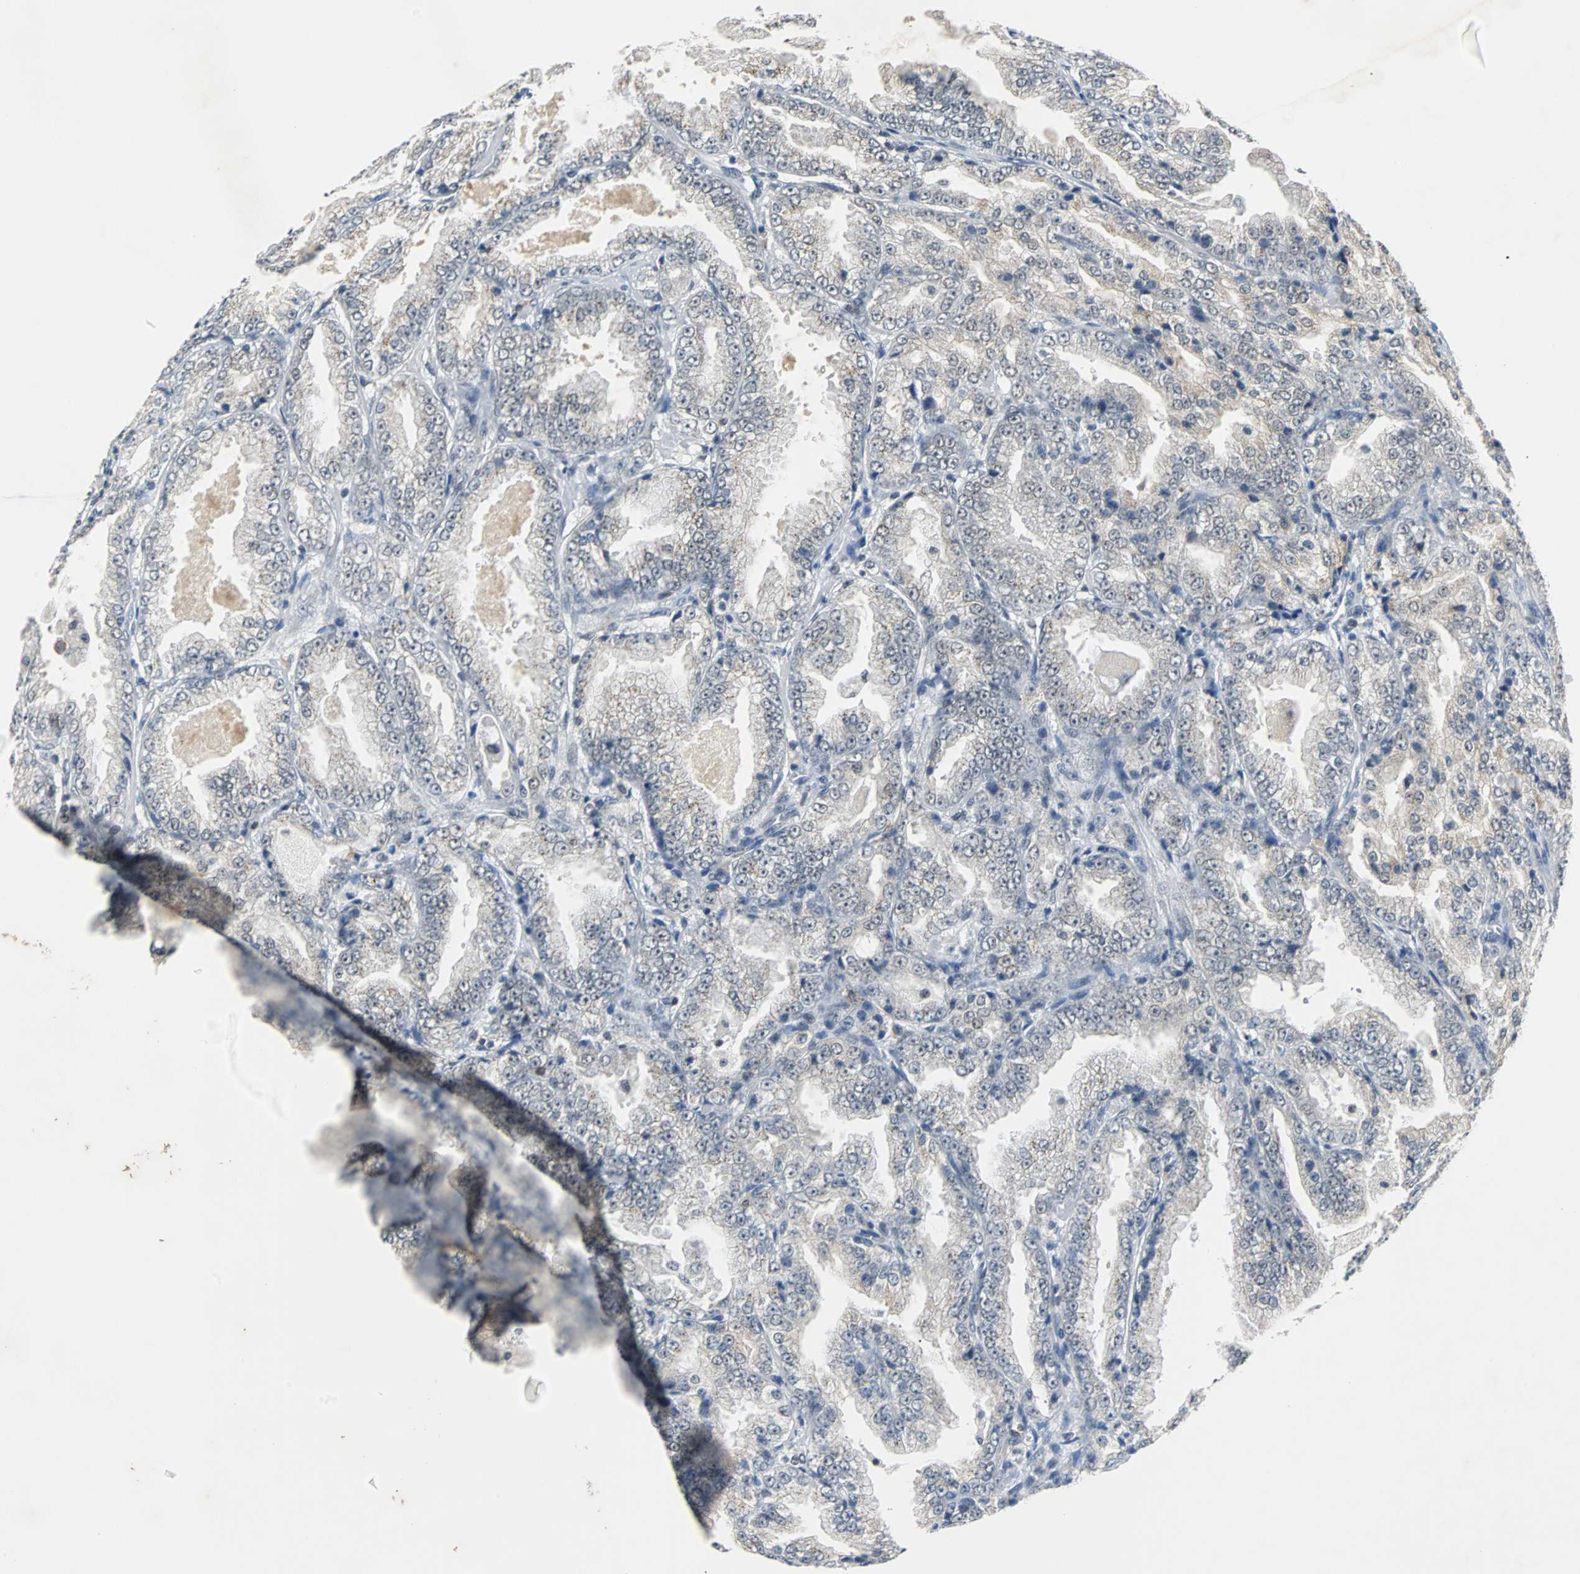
{"staining": {"intensity": "negative", "quantity": "none", "location": "none"}, "tissue": "prostate cancer", "cell_type": "Tumor cells", "image_type": "cancer", "snomed": [{"axis": "morphology", "description": "Adenocarcinoma, High grade"}, {"axis": "topography", "description": "Prostate"}], "caption": "High power microscopy micrograph of an IHC micrograph of prostate cancer (high-grade adenocarcinoma), revealing no significant staining in tumor cells.", "gene": "SIRT1", "patient": {"sex": "male", "age": 61}}